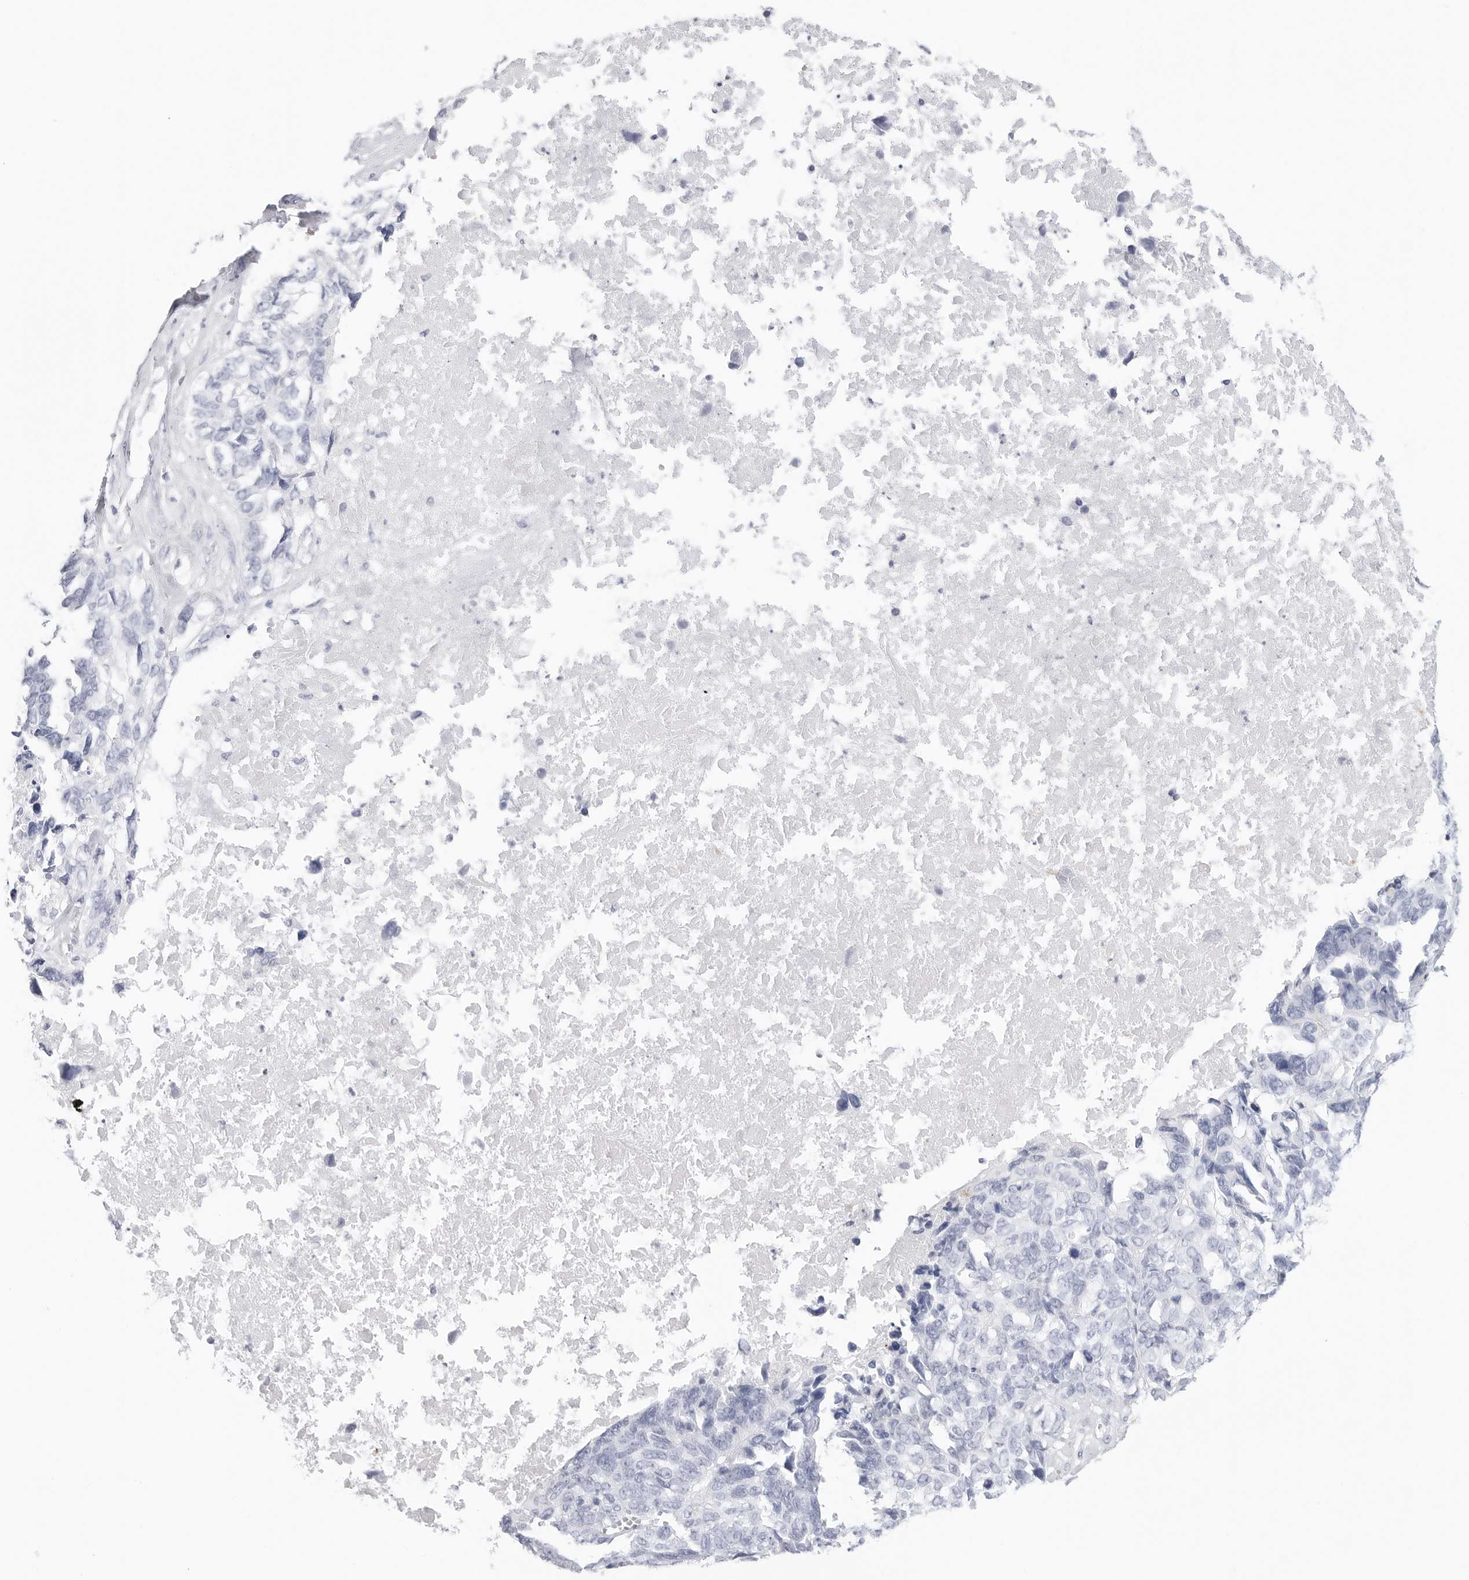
{"staining": {"intensity": "negative", "quantity": "none", "location": "none"}, "tissue": "ovarian cancer", "cell_type": "Tumor cells", "image_type": "cancer", "snomed": [{"axis": "morphology", "description": "Cystadenocarcinoma, serous, NOS"}, {"axis": "topography", "description": "Ovary"}], "caption": "Tumor cells are negative for brown protein staining in ovarian cancer (serous cystadenocarcinoma).", "gene": "SLC19A1", "patient": {"sex": "female", "age": 79}}